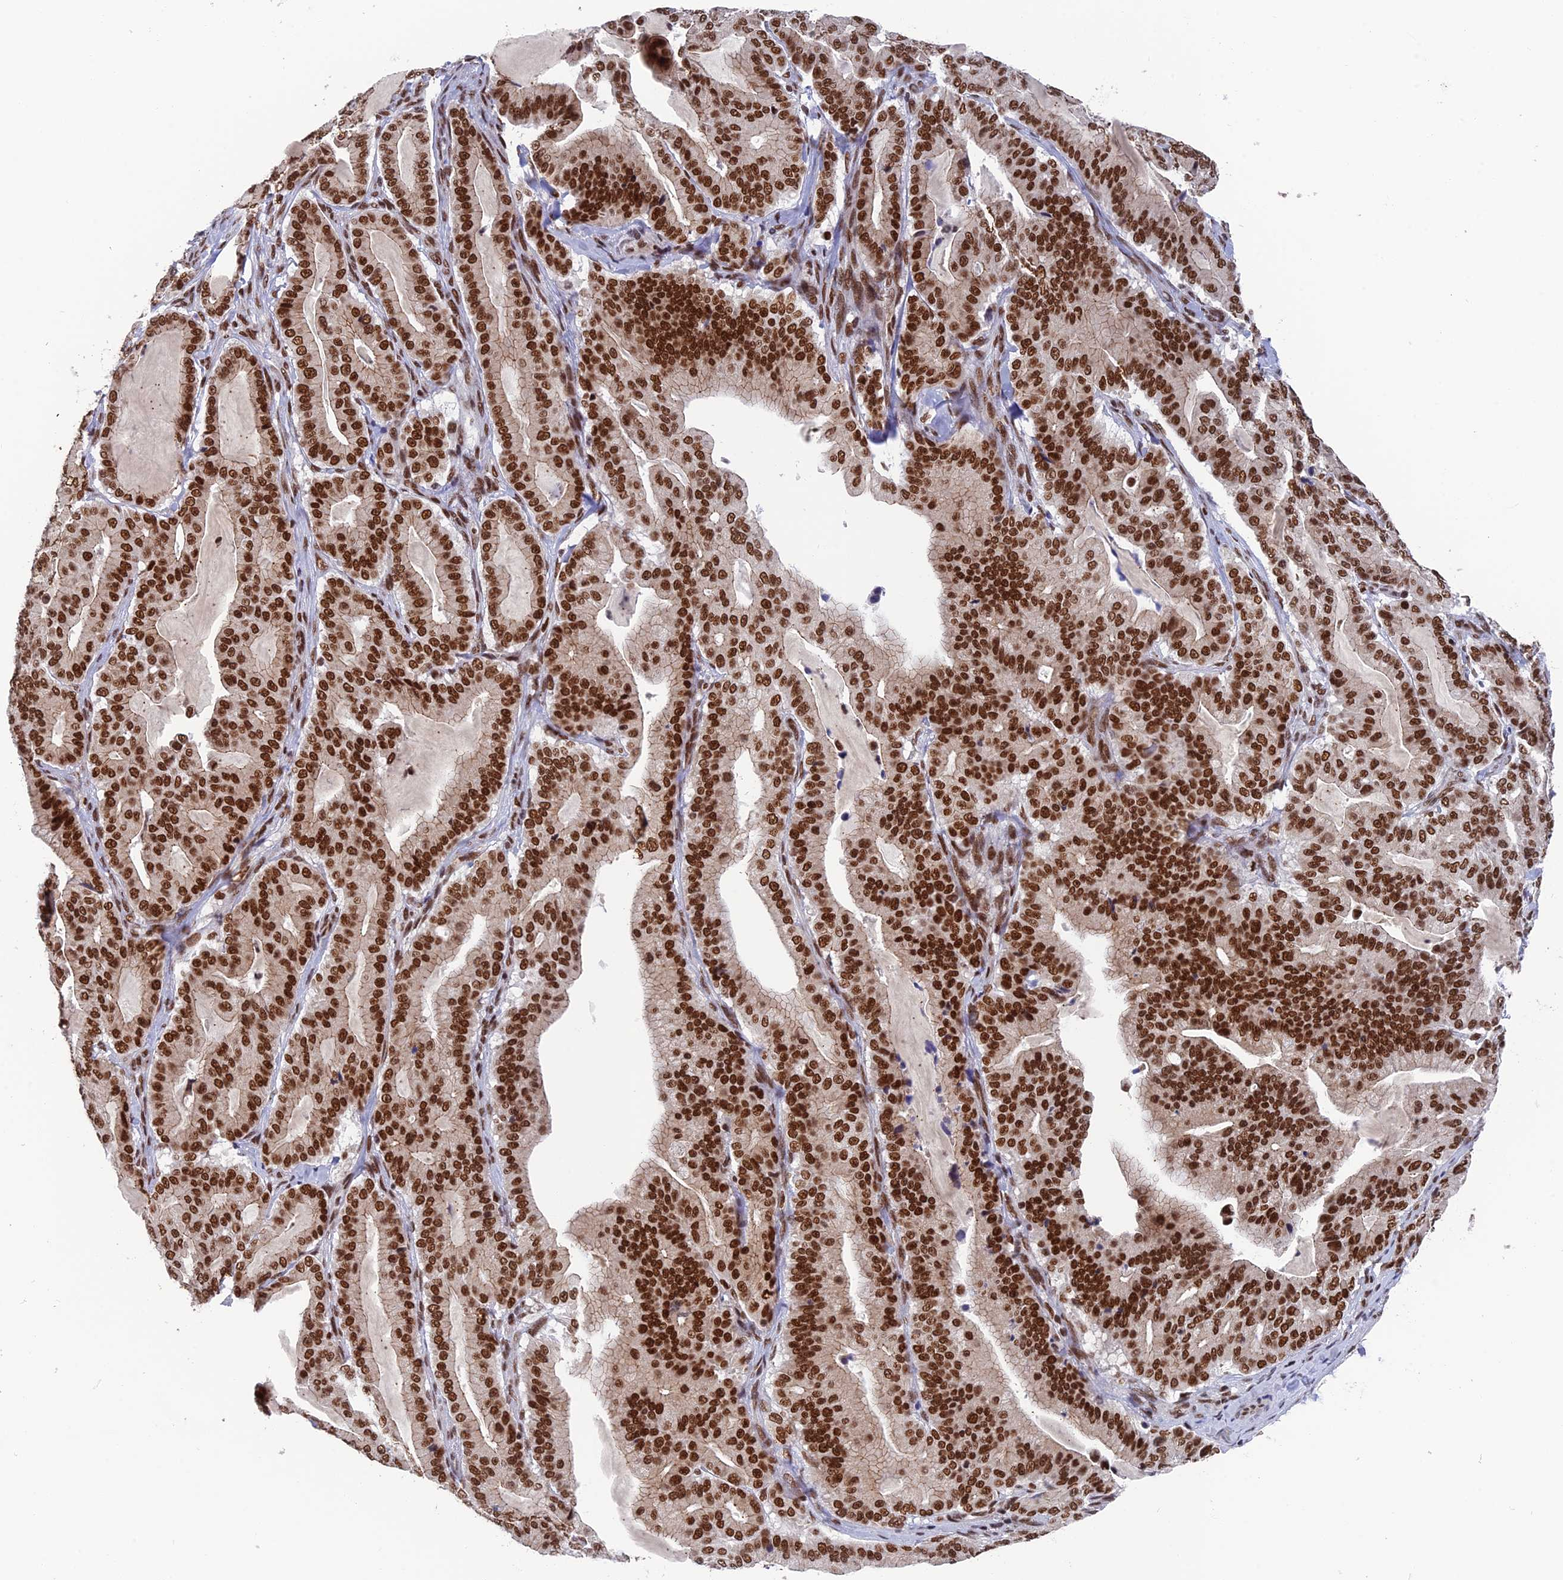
{"staining": {"intensity": "strong", "quantity": ">75%", "location": "nuclear"}, "tissue": "pancreatic cancer", "cell_type": "Tumor cells", "image_type": "cancer", "snomed": [{"axis": "morphology", "description": "Adenocarcinoma, NOS"}, {"axis": "topography", "description": "Pancreas"}], "caption": "This is an image of immunohistochemistry (IHC) staining of pancreatic adenocarcinoma, which shows strong staining in the nuclear of tumor cells.", "gene": "EEF1AKMT3", "patient": {"sex": "male", "age": 63}}